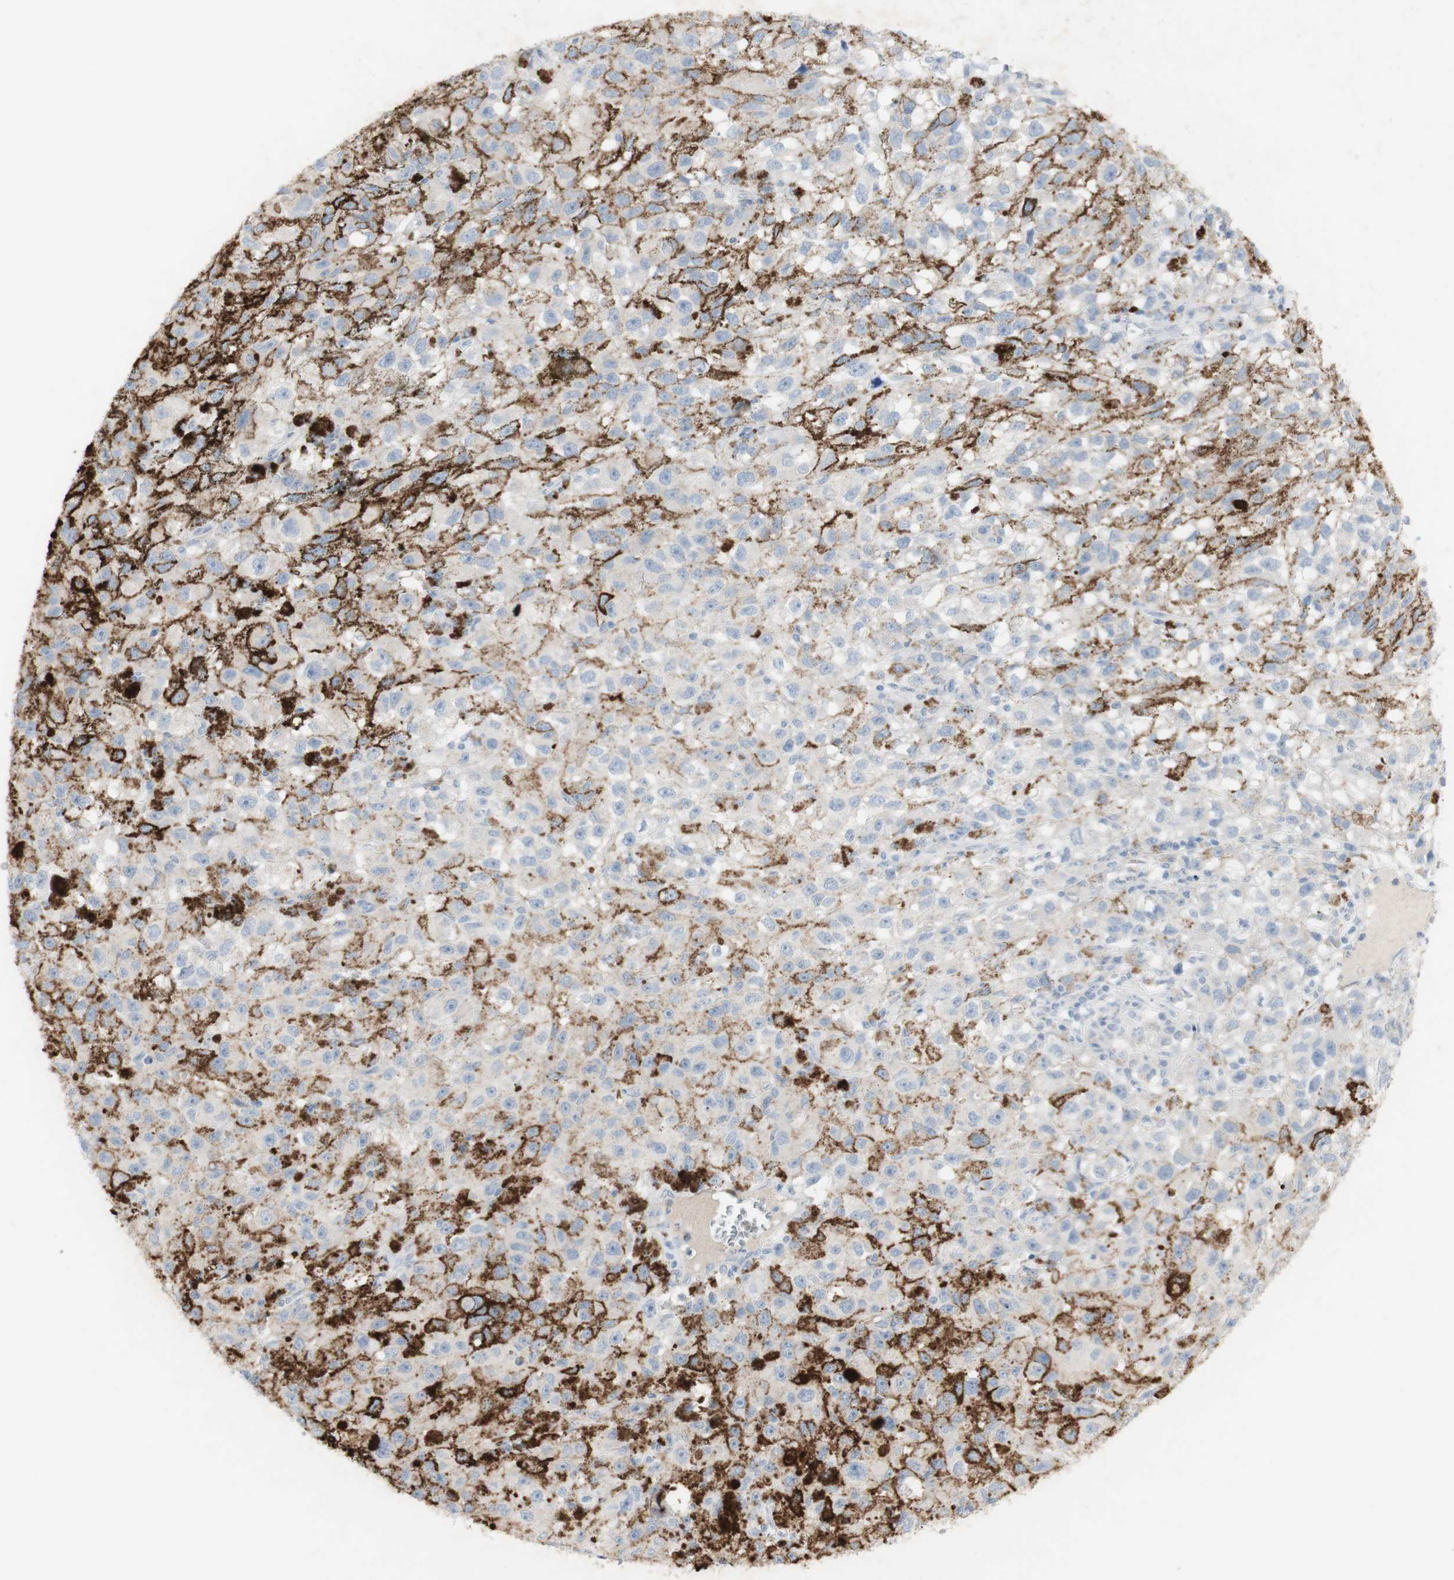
{"staining": {"intensity": "negative", "quantity": "none", "location": "none"}, "tissue": "melanoma", "cell_type": "Tumor cells", "image_type": "cancer", "snomed": [{"axis": "morphology", "description": "Malignant melanoma, NOS"}, {"axis": "topography", "description": "Skin"}], "caption": "Photomicrograph shows no protein expression in tumor cells of malignant melanoma tissue. The staining was performed using DAB (3,3'-diaminobenzidine) to visualize the protein expression in brown, while the nuclei were stained in blue with hematoxylin (Magnification: 20x).", "gene": "CD207", "patient": {"sex": "female", "age": 104}}